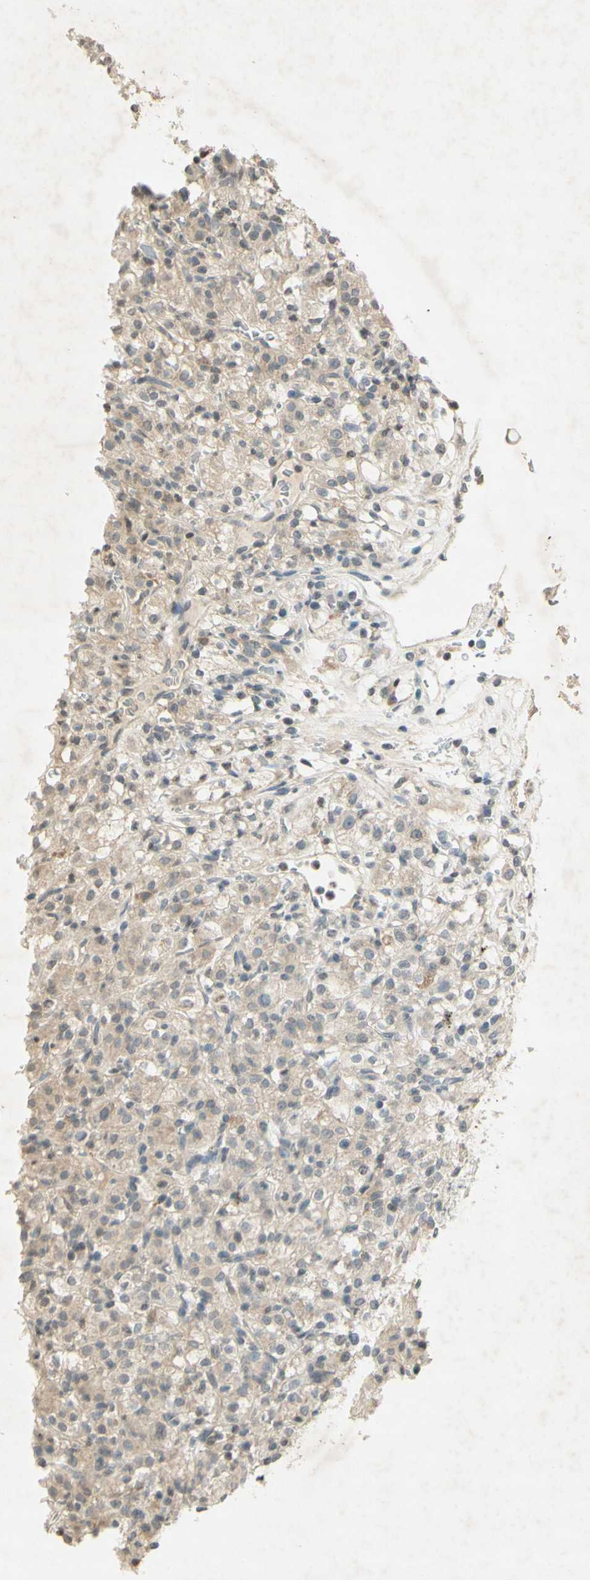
{"staining": {"intensity": "weak", "quantity": "25%-75%", "location": "none"}, "tissue": "renal cancer", "cell_type": "Tumor cells", "image_type": "cancer", "snomed": [{"axis": "morphology", "description": "Normal tissue, NOS"}, {"axis": "morphology", "description": "Adenocarcinoma, NOS"}, {"axis": "topography", "description": "Kidney"}], "caption": "DAB (3,3'-diaminobenzidine) immunohistochemical staining of renal cancer shows weak None protein positivity in about 25%-75% of tumor cells. (IHC, brightfield microscopy, high magnification).", "gene": "GLI1", "patient": {"sex": "female", "age": 72}}